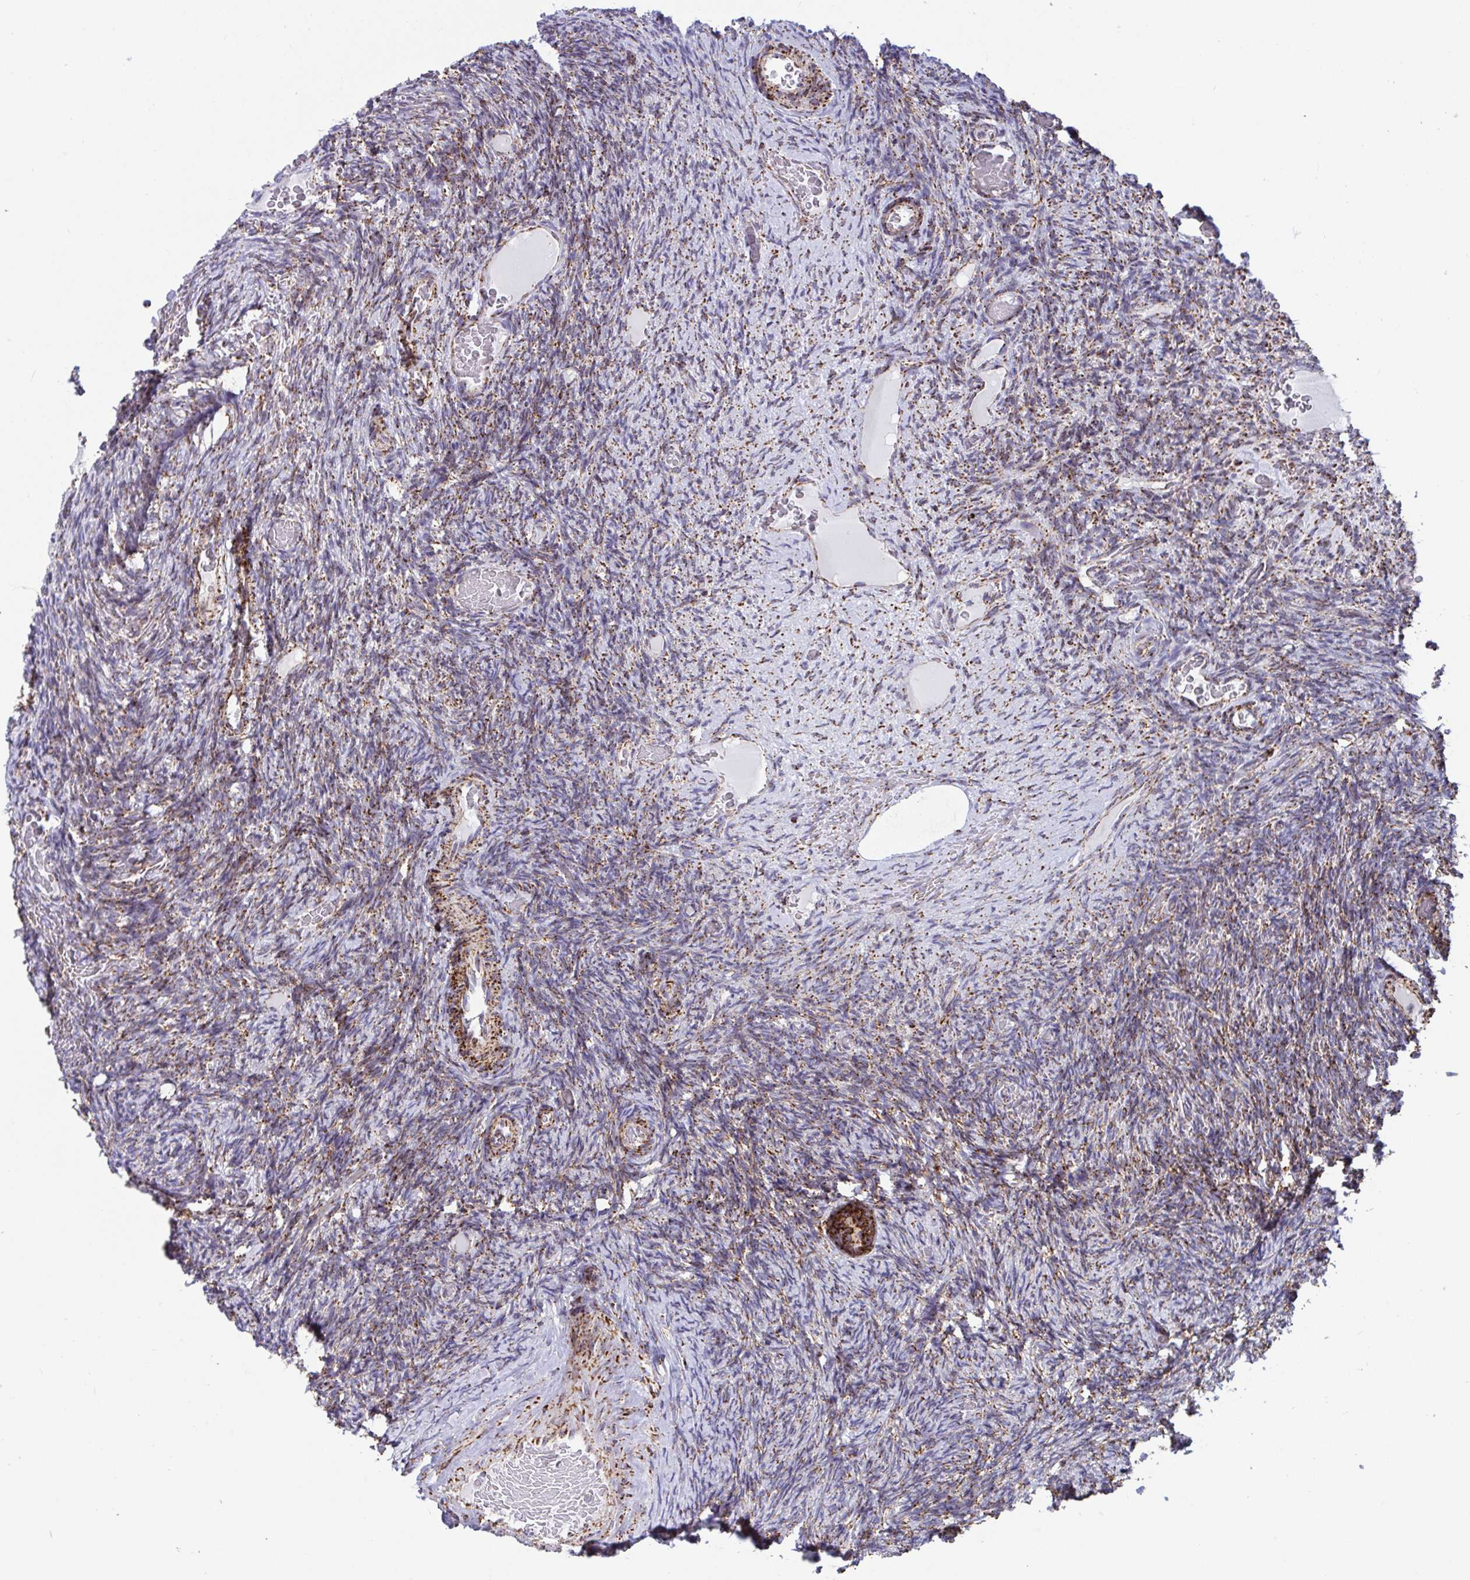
{"staining": {"intensity": "moderate", "quantity": ">75%", "location": "cytoplasmic/membranous"}, "tissue": "ovary", "cell_type": "Ovarian stroma cells", "image_type": "normal", "snomed": [{"axis": "morphology", "description": "Normal tissue, NOS"}, {"axis": "topography", "description": "Ovary"}], "caption": "Protein staining of normal ovary shows moderate cytoplasmic/membranous staining in approximately >75% of ovarian stroma cells. The staining was performed using DAB (3,3'-diaminobenzidine) to visualize the protein expression in brown, while the nuclei were stained in blue with hematoxylin (Magnification: 20x).", "gene": "ATP5MJ", "patient": {"sex": "female", "age": 34}}